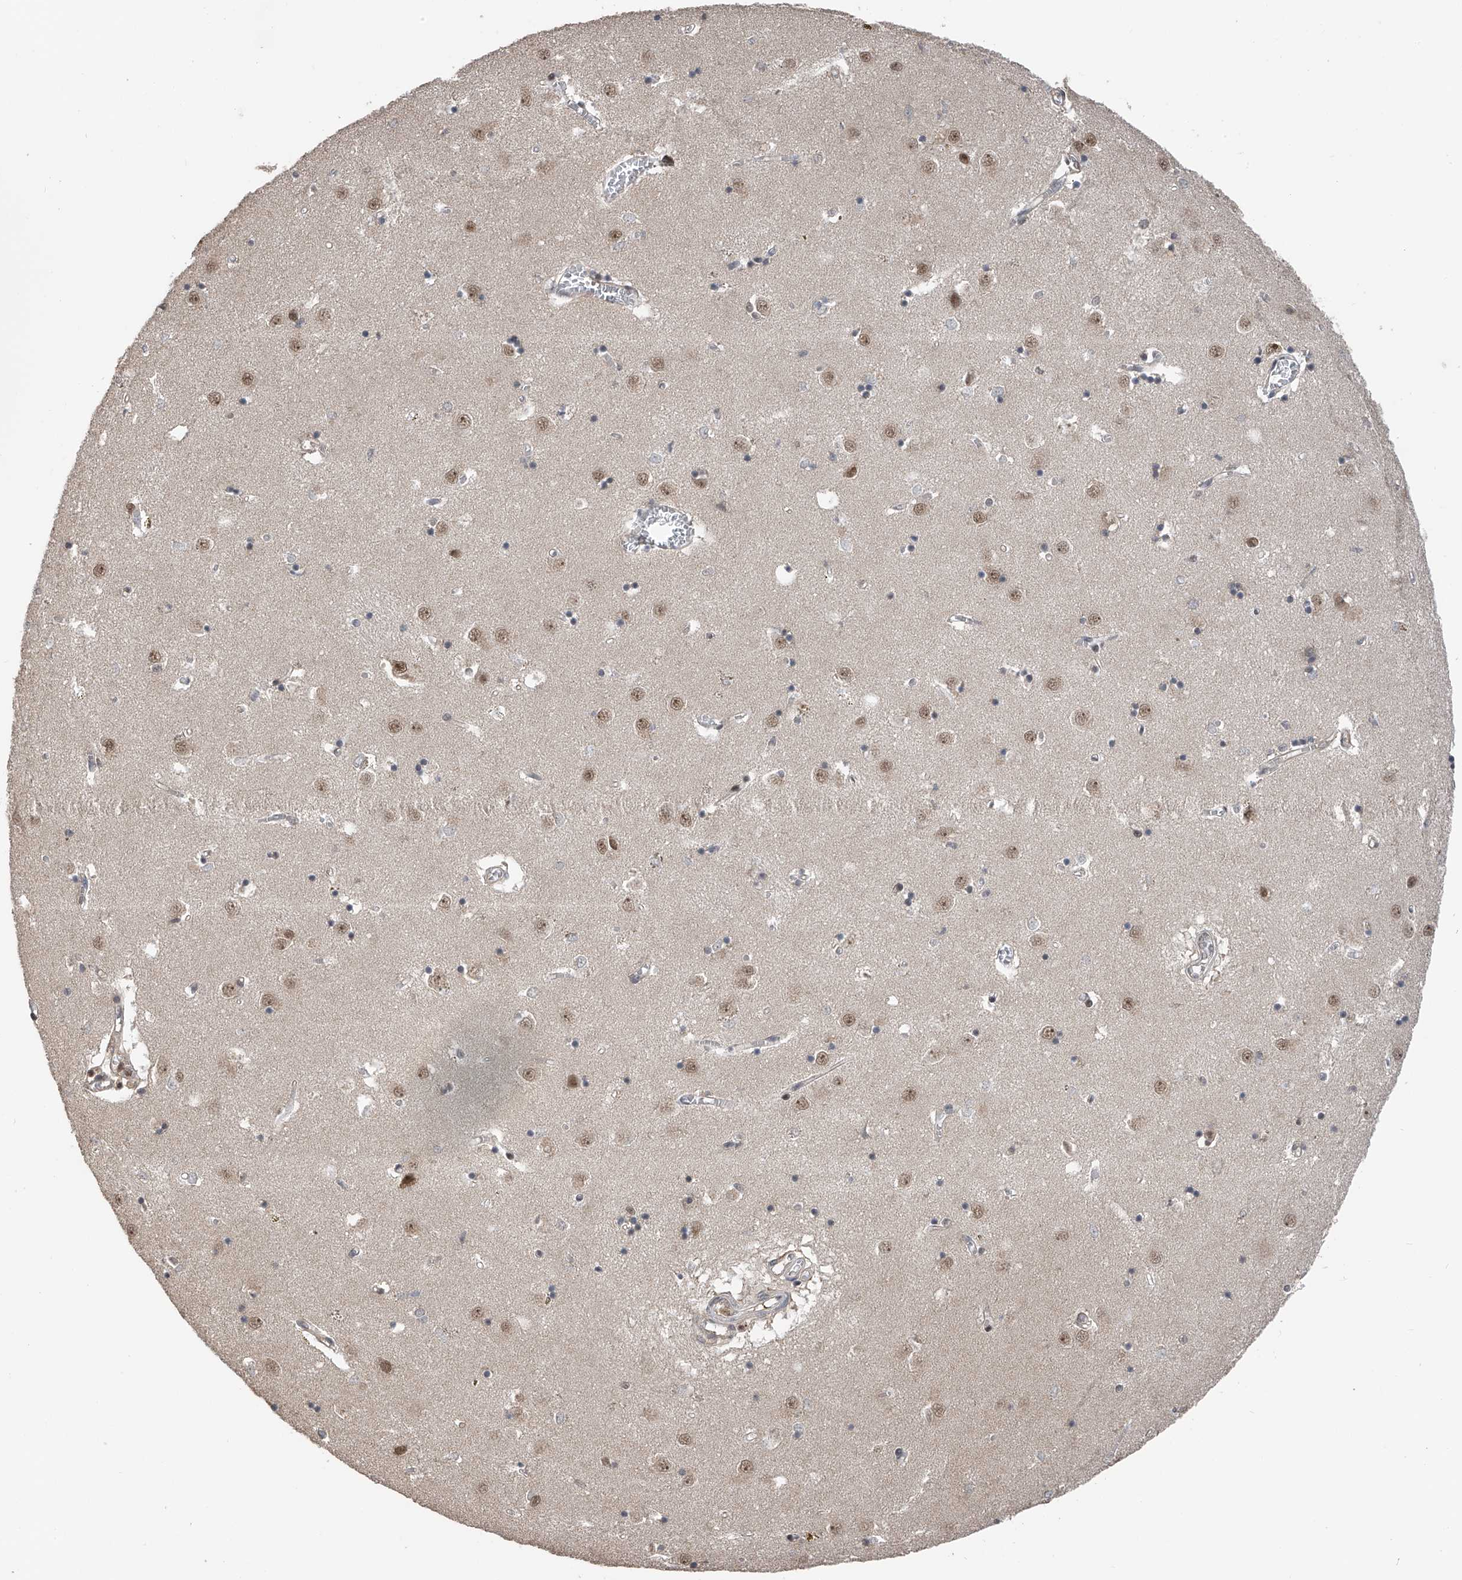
{"staining": {"intensity": "weak", "quantity": "<25%", "location": "nuclear"}, "tissue": "caudate", "cell_type": "Glial cells", "image_type": "normal", "snomed": [{"axis": "morphology", "description": "Normal tissue, NOS"}, {"axis": "topography", "description": "Lateral ventricle wall"}], "caption": "Protein analysis of benign caudate demonstrates no significant positivity in glial cells. (Stains: DAB immunohistochemistry with hematoxylin counter stain, Microscopy: brightfield microscopy at high magnification).", "gene": "DNAJC9", "patient": {"sex": "male", "age": 70}}